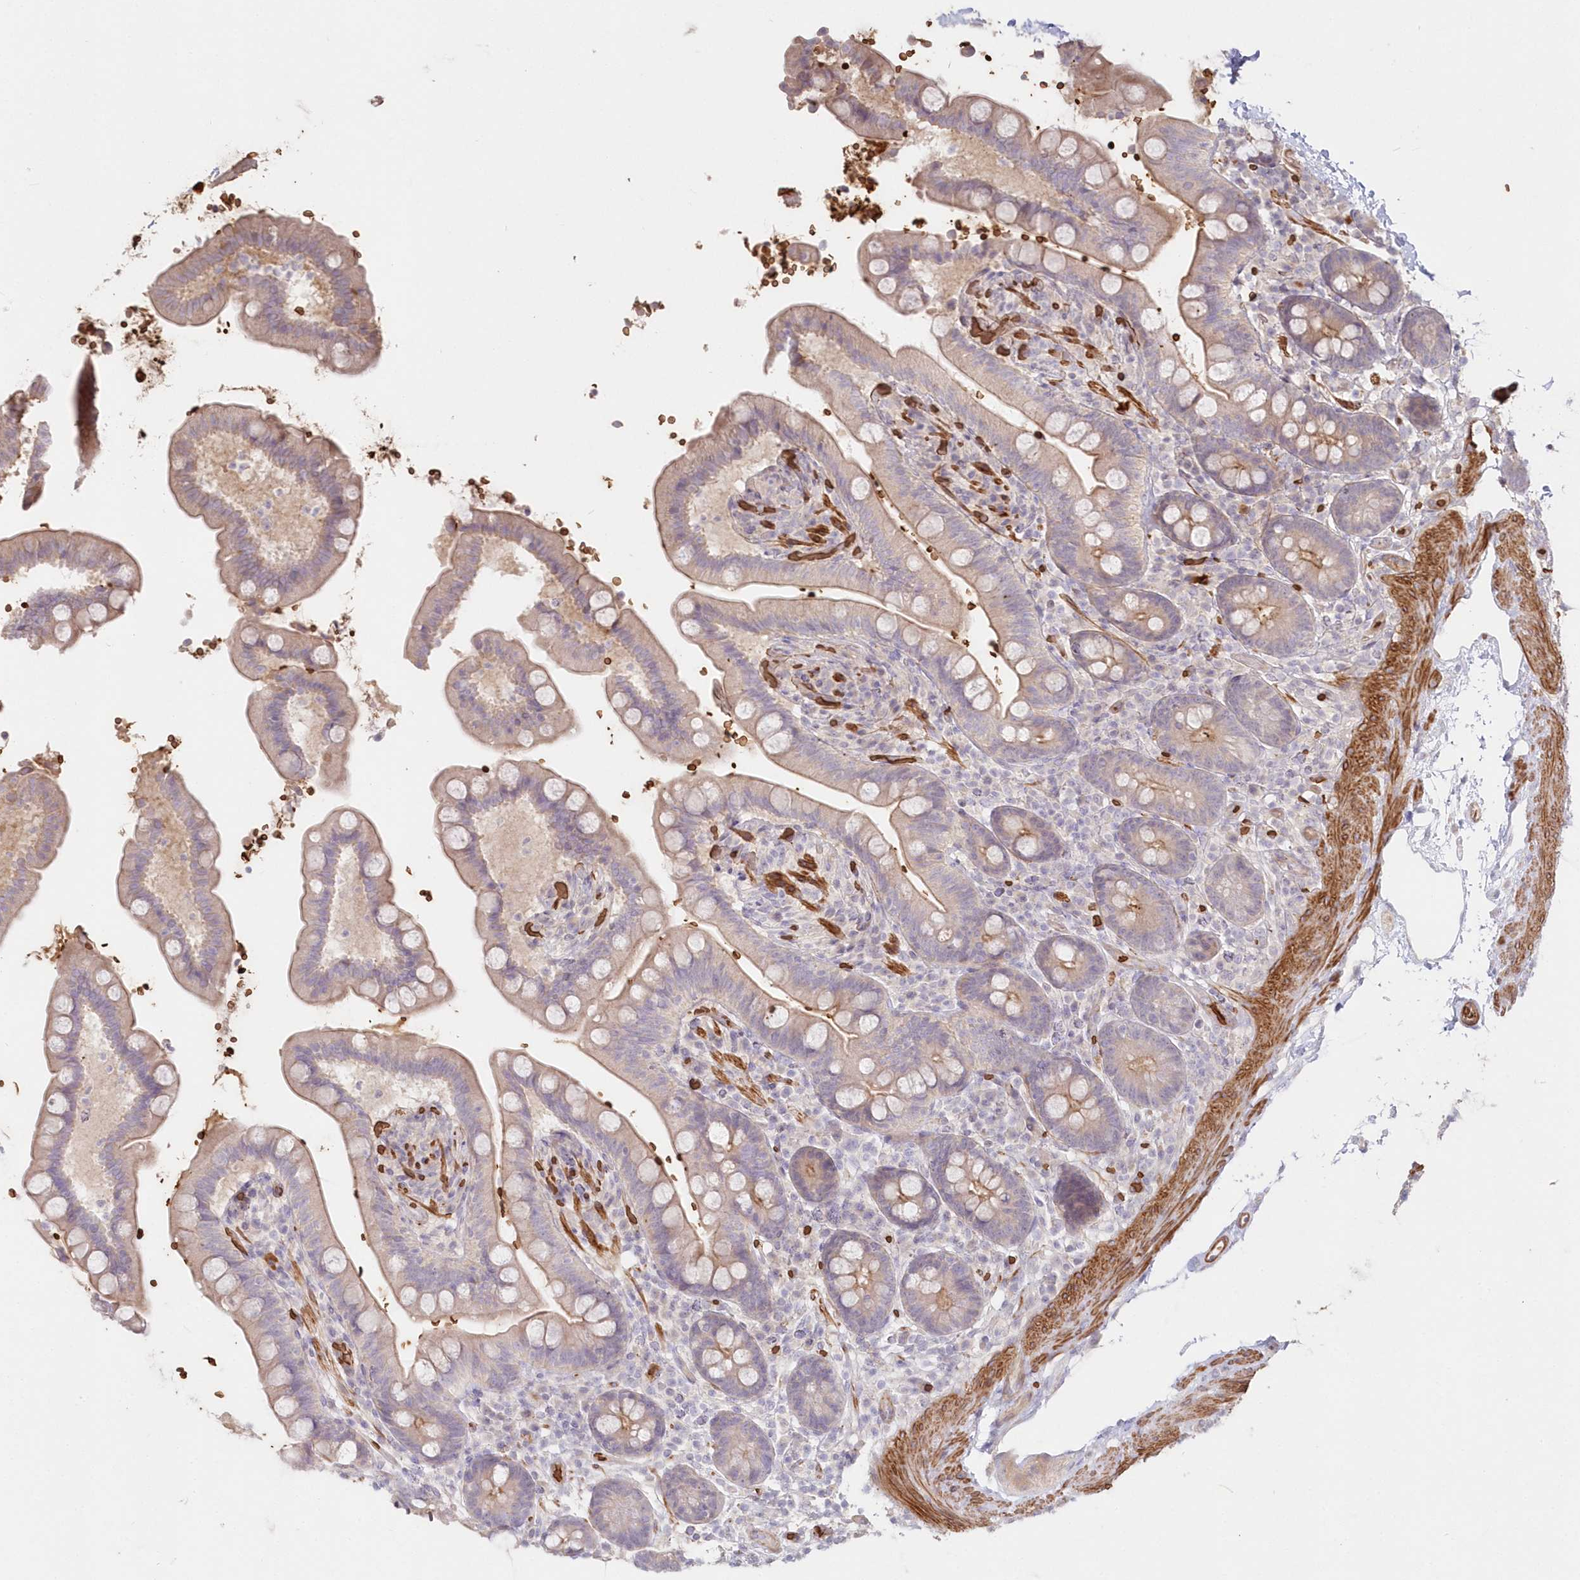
{"staining": {"intensity": "moderate", "quantity": ">75%", "location": "cytoplasmic/membranous"}, "tissue": "colon", "cell_type": "Endothelial cells", "image_type": "normal", "snomed": [{"axis": "morphology", "description": "Normal tissue, NOS"}, {"axis": "topography", "description": "Smooth muscle"}, {"axis": "topography", "description": "Colon"}], "caption": "Protein positivity by immunohistochemistry exhibits moderate cytoplasmic/membranous staining in about >75% of endothelial cells in unremarkable colon.", "gene": "SERINC1", "patient": {"sex": "male", "age": 73}}